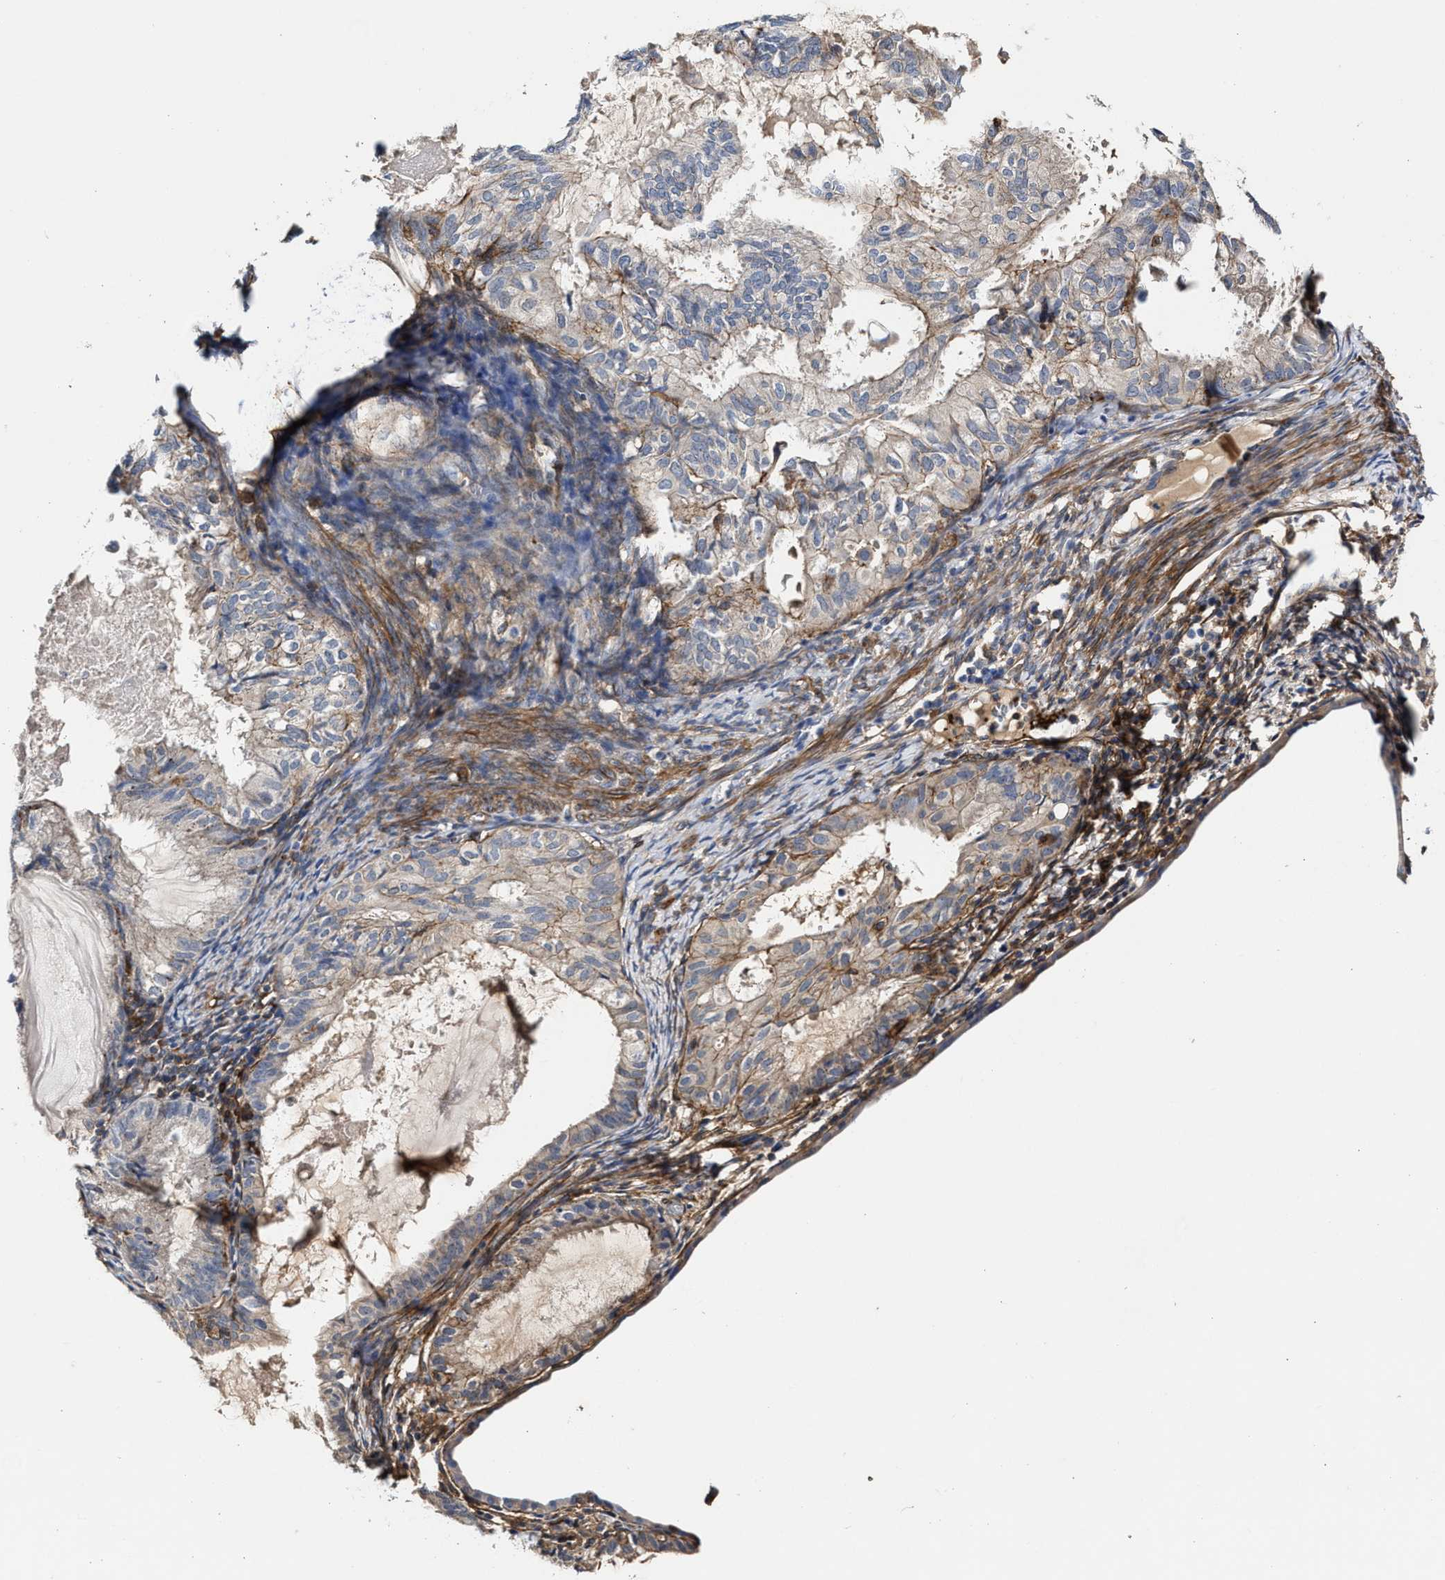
{"staining": {"intensity": "weak", "quantity": "<25%", "location": "cytoplasmic/membranous"}, "tissue": "cervical cancer", "cell_type": "Tumor cells", "image_type": "cancer", "snomed": [{"axis": "morphology", "description": "Normal tissue, NOS"}, {"axis": "morphology", "description": "Adenocarcinoma, NOS"}, {"axis": "topography", "description": "Cervix"}, {"axis": "topography", "description": "Endometrium"}], "caption": "A high-resolution photomicrograph shows immunohistochemistry staining of cervical cancer (adenocarcinoma), which reveals no significant positivity in tumor cells.", "gene": "HS3ST5", "patient": {"sex": "female", "age": 86}}